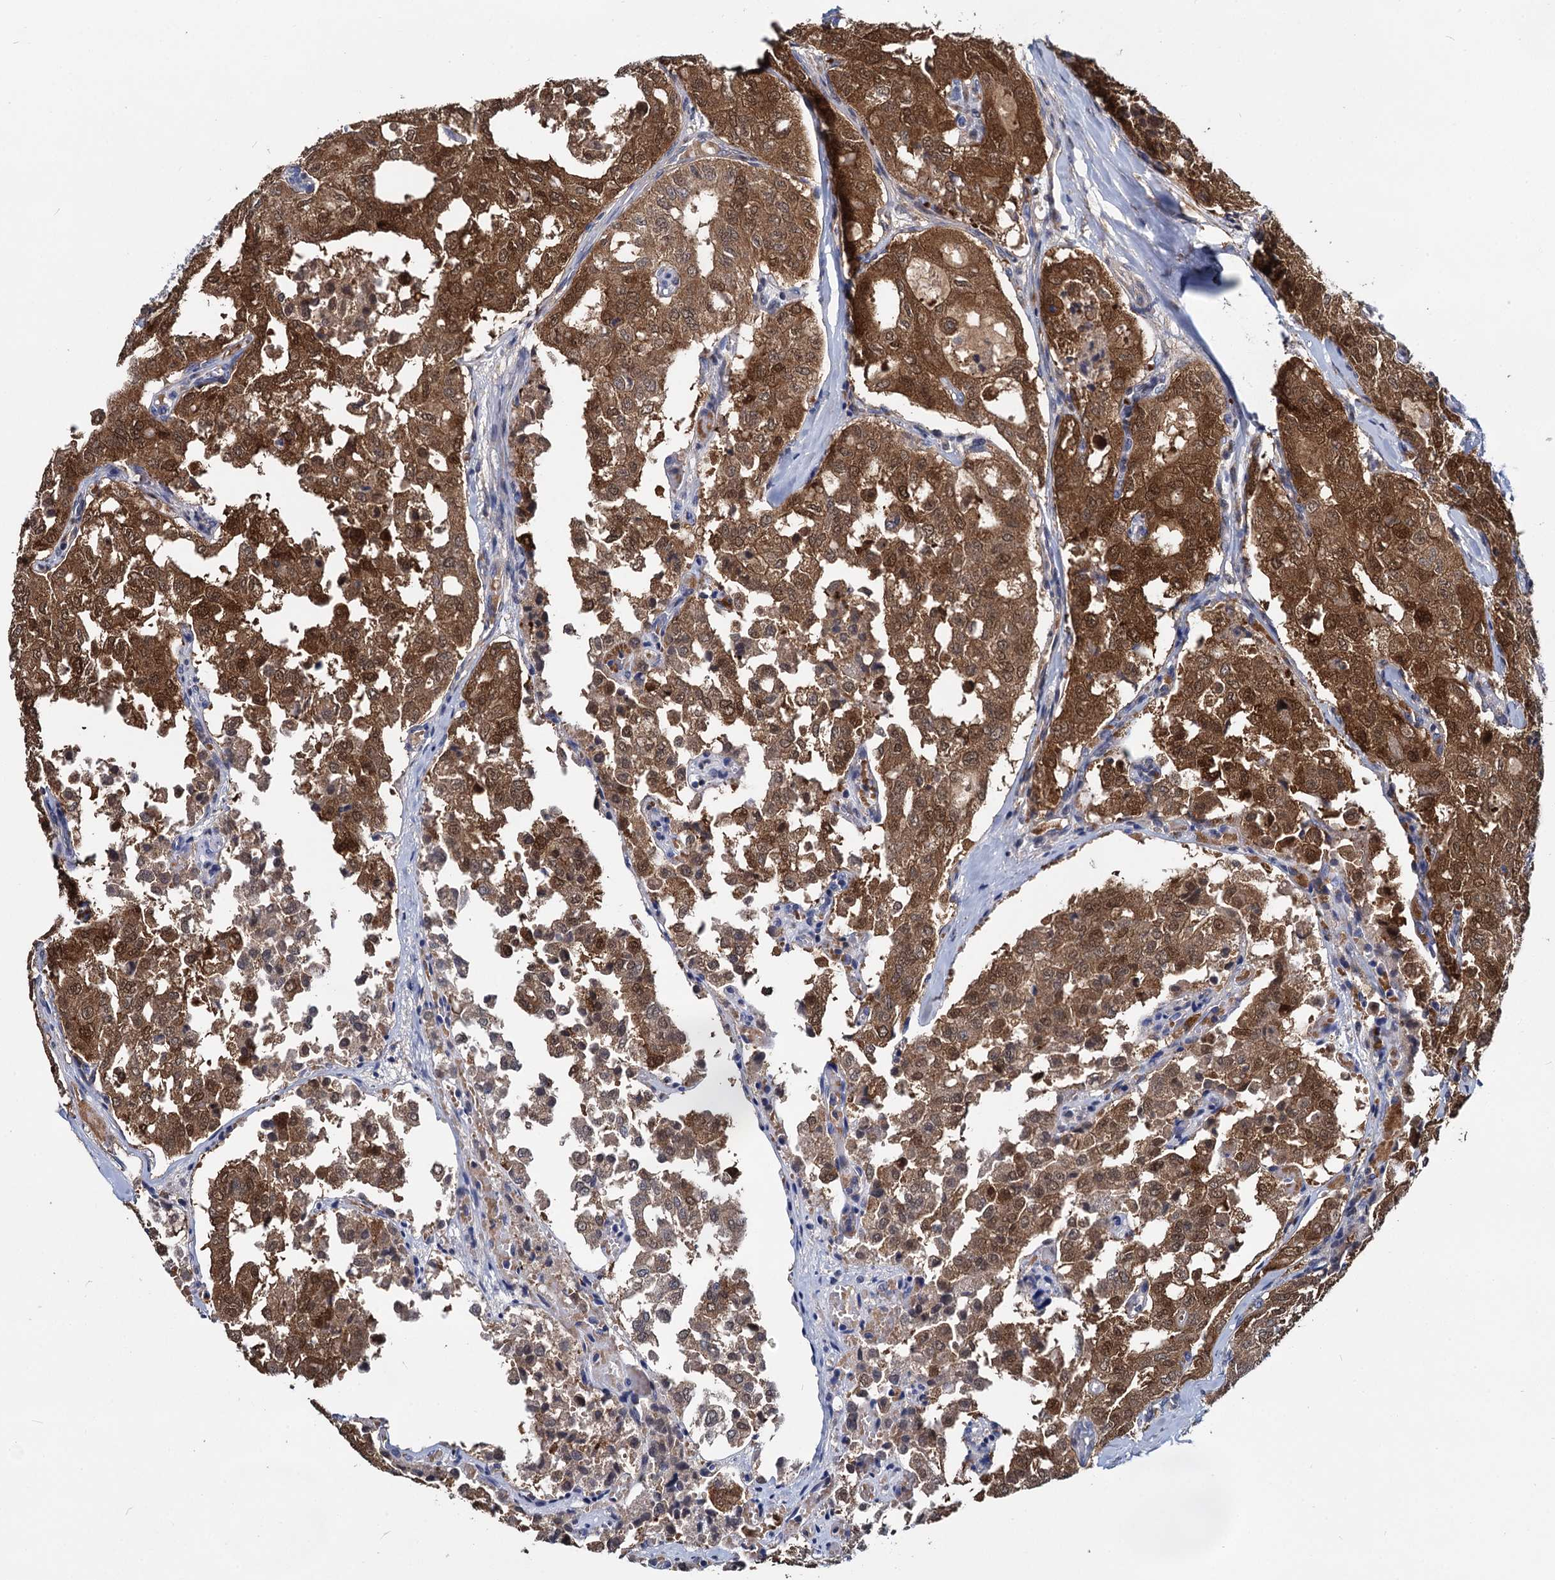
{"staining": {"intensity": "strong", "quantity": ">75%", "location": "cytoplasmic/membranous,nuclear"}, "tissue": "thyroid cancer", "cell_type": "Tumor cells", "image_type": "cancer", "snomed": [{"axis": "morphology", "description": "Follicular adenoma carcinoma, NOS"}, {"axis": "topography", "description": "Thyroid gland"}], "caption": "Immunohistochemistry (IHC) of human thyroid cancer shows high levels of strong cytoplasmic/membranous and nuclear expression in about >75% of tumor cells.", "gene": "GSTM3", "patient": {"sex": "male", "age": 75}}